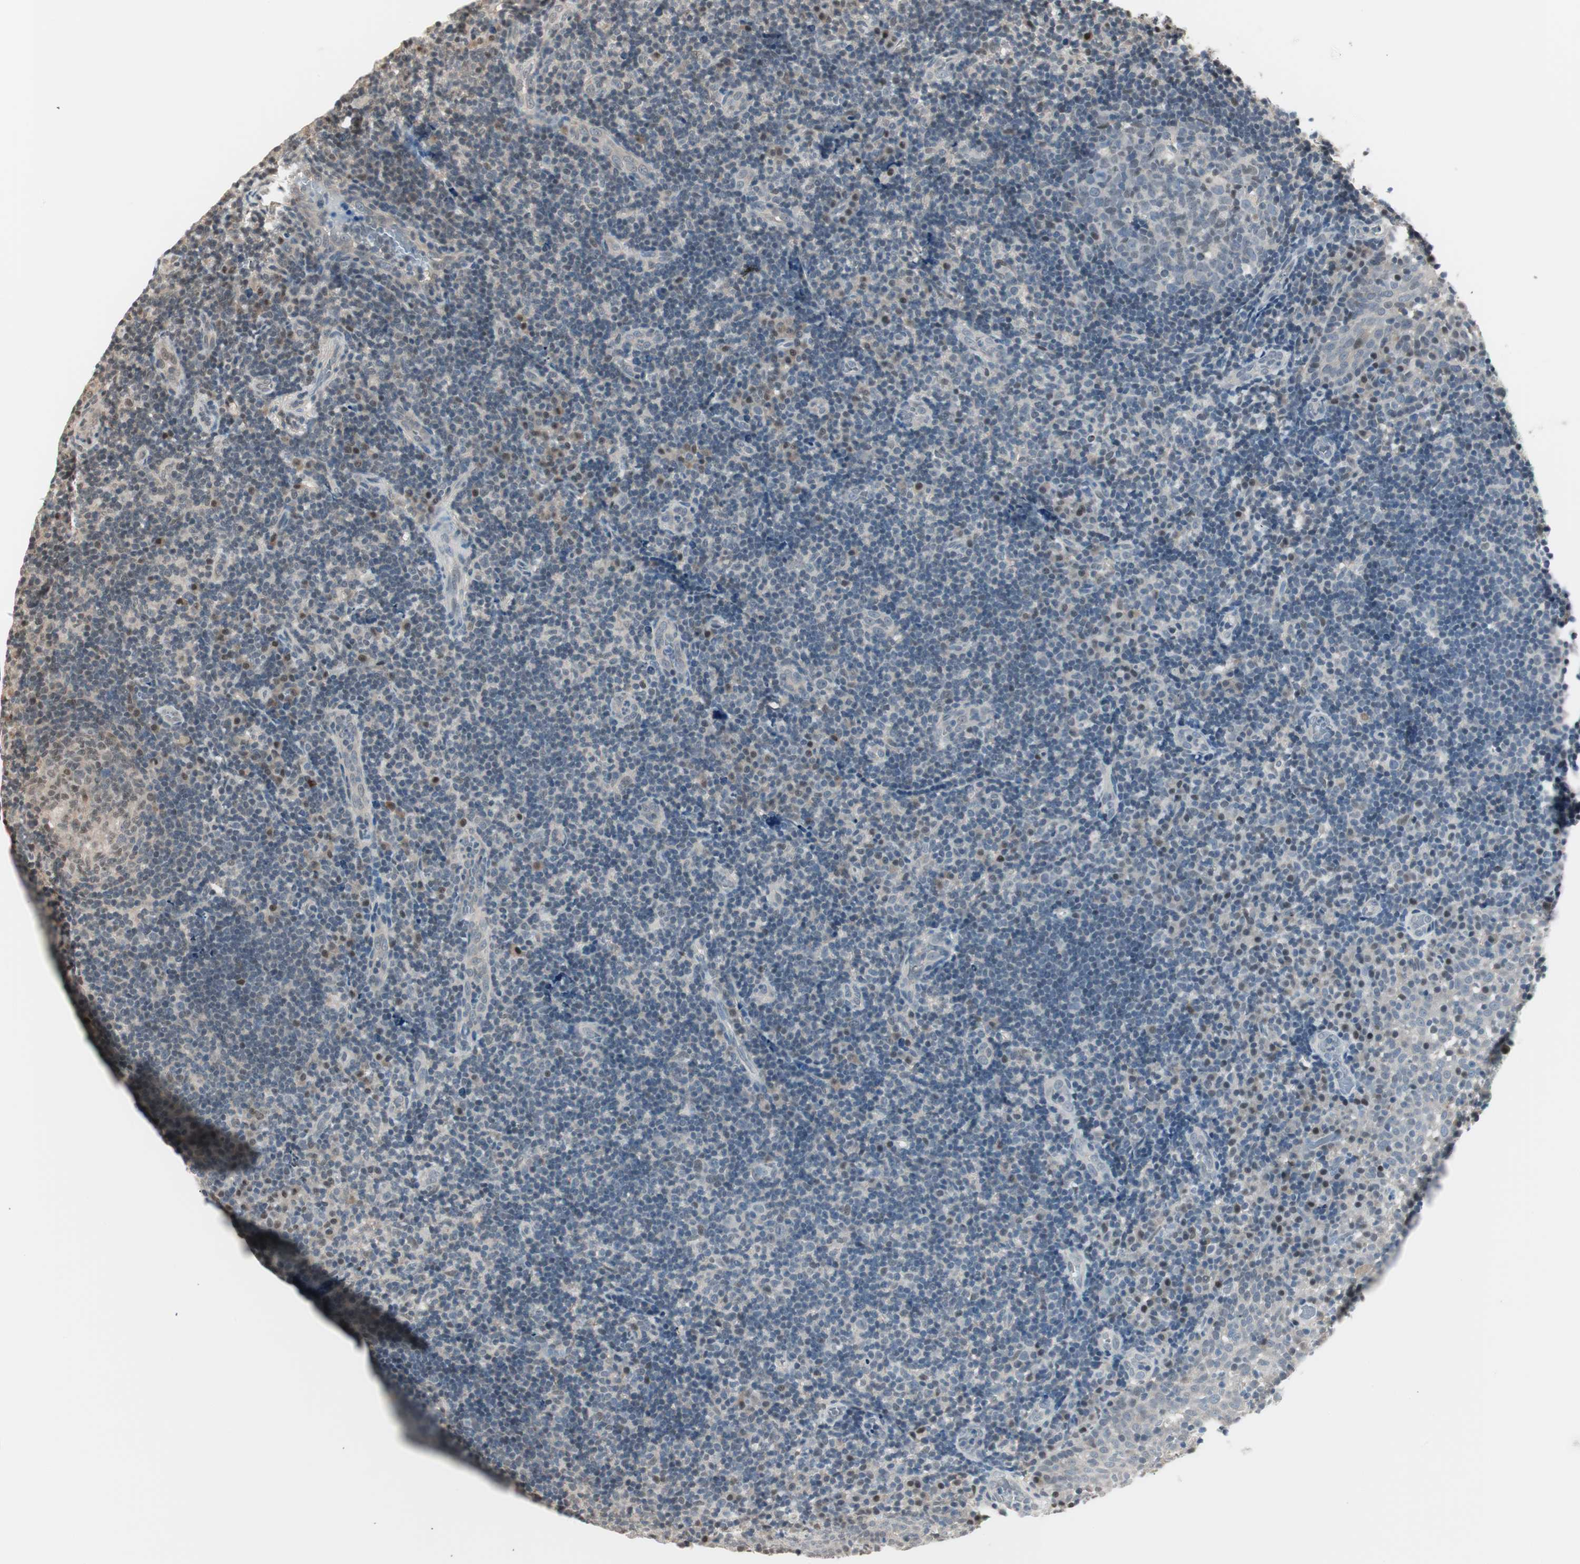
{"staining": {"intensity": "weak", "quantity": ">75%", "location": "nuclear"}, "tissue": "tonsil", "cell_type": "Germinal center cells", "image_type": "normal", "snomed": [{"axis": "morphology", "description": "Normal tissue, NOS"}, {"axis": "topography", "description": "Tonsil"}], "caption": "This is an image of immunohistochemistry (IHC) staining of benign tonsil, which shows weak positivity in the nuclear of germinal center cells.", "gene": "LONP2", "patient": {"sex": "female", "age": 40}}